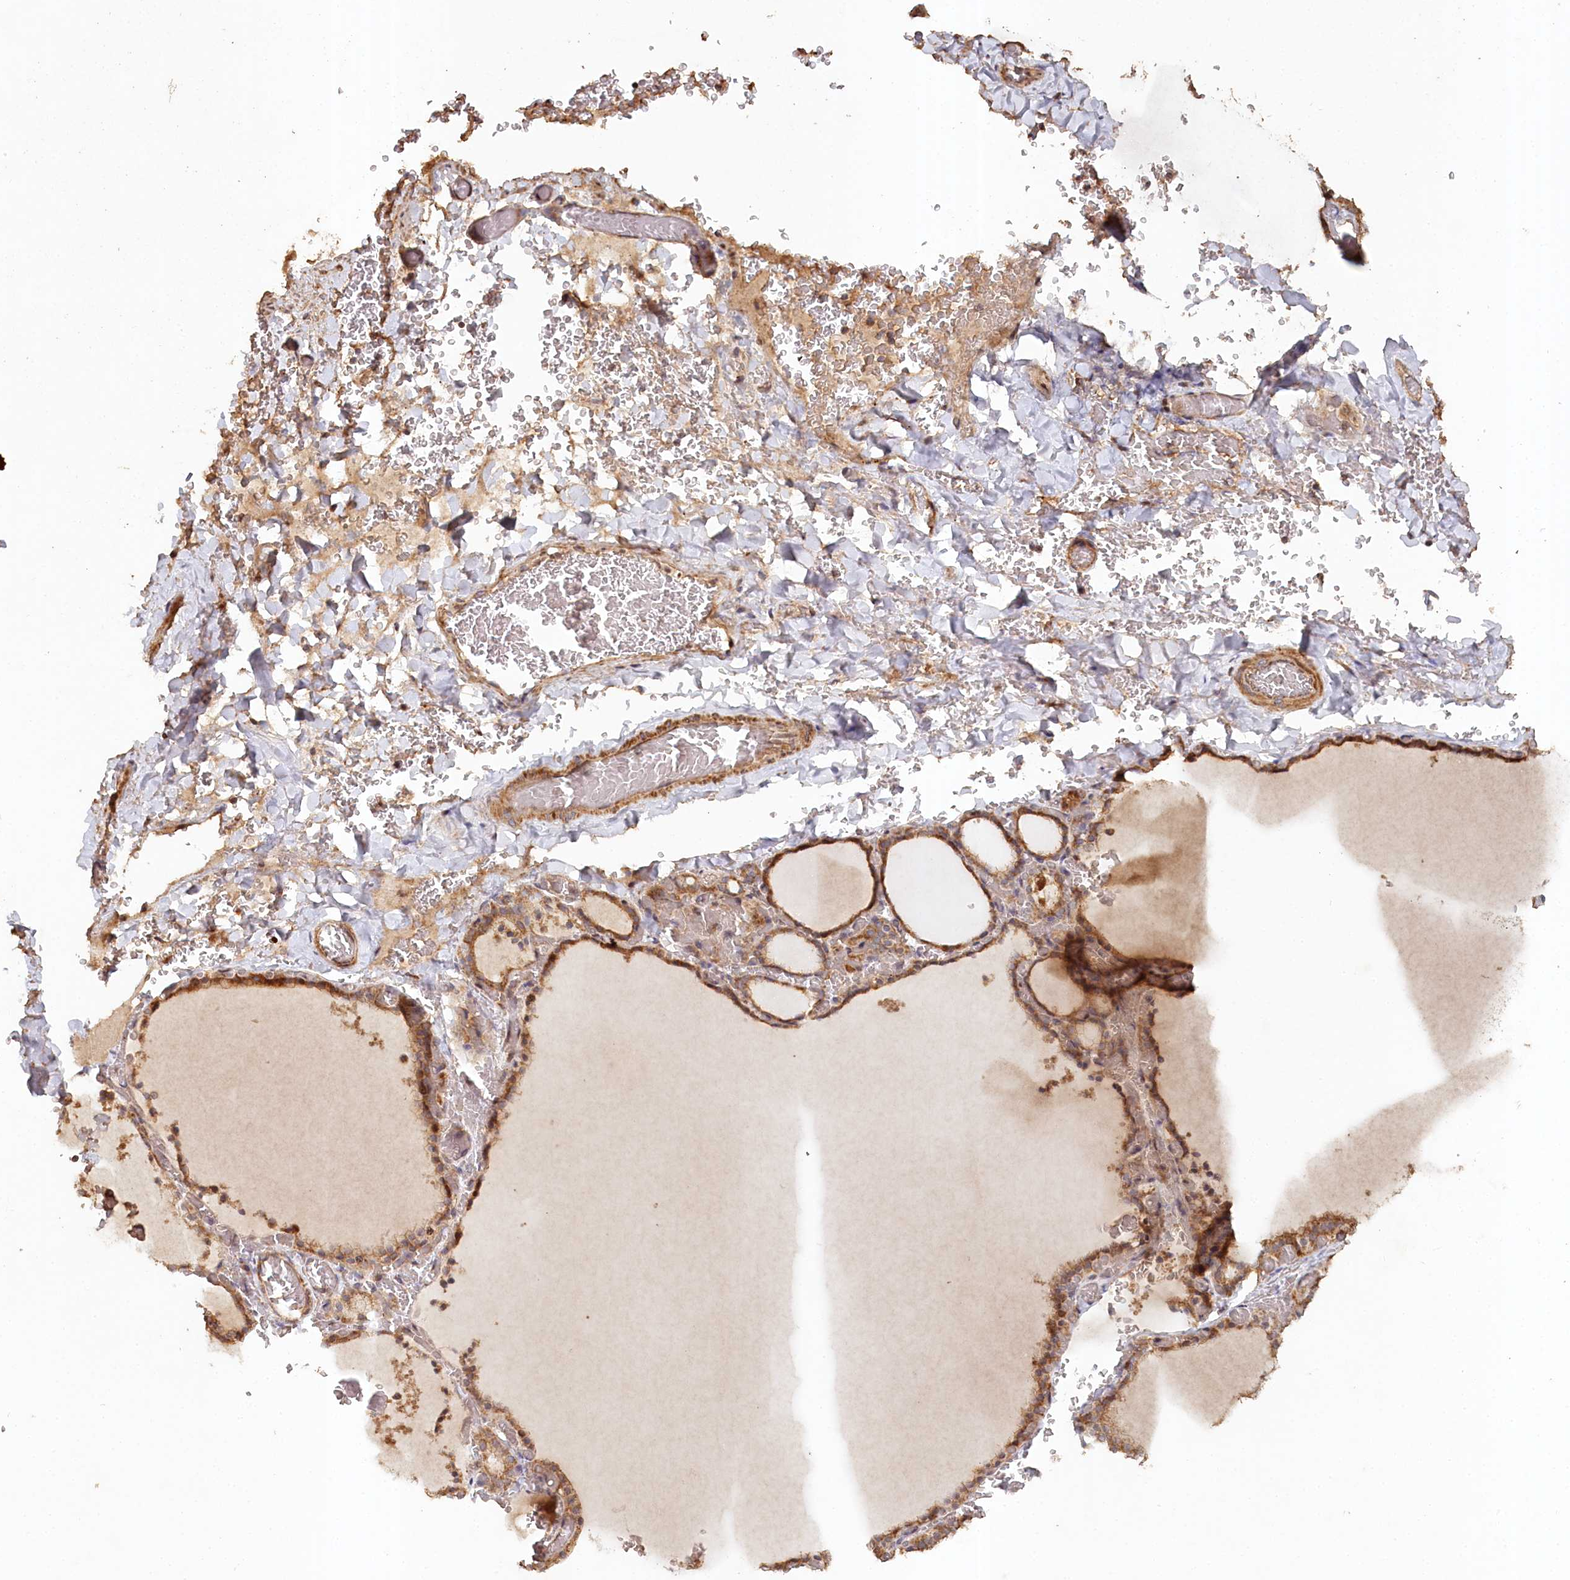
{"staining": {"intensity": "moderate", "quantity": ">75%", "location": "cytoplasmic/membranous"}, "tissue": "thyroid gland", "cell_type": "Glandular cells", "image_type": "normal", "snomed": [{"axis": "morphology", "description": "Normal tissue, NOS"}, {"axis": "topography", "description": "Thyroid gland"}], "caption": "Immunohistochemical staining of benign thyroid gland reveals medium levels of moderate cytoplasmic/membranous positivity in about >75% of glandular cells. (Brightfield microscopy of DAB IHC at high magnification).", "gene": "HAL", "patient": {"sex": "female", "age": 39}}